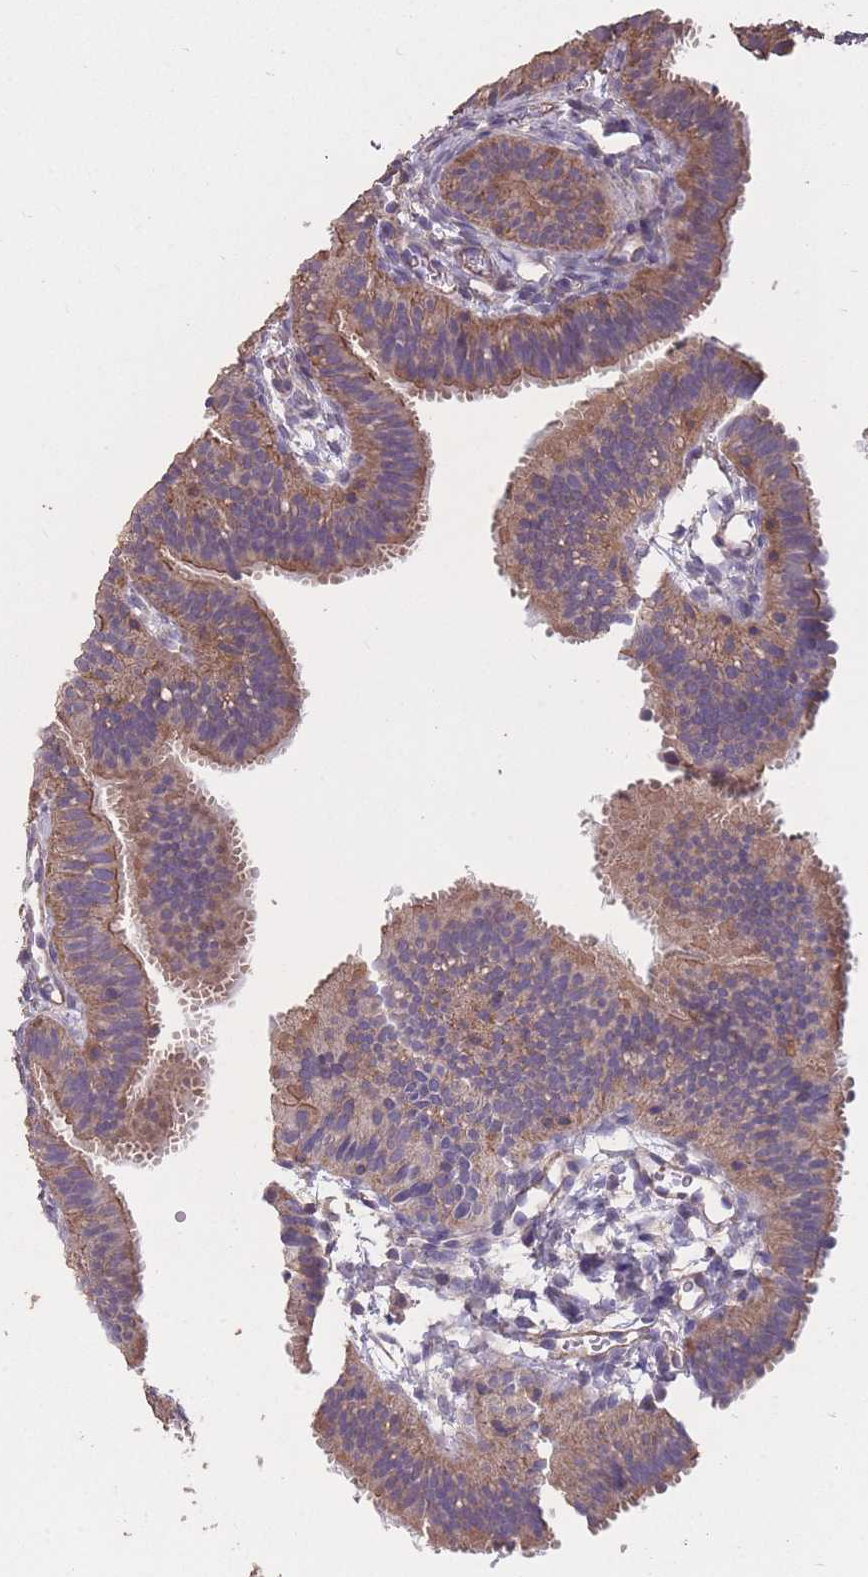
{"staining": {"intensity": "moderate", "quantity": ">75%", "location": "cytoplasmic/membranous"}, "tissue": "fallopian tube", "cell_type": "Glandular cells", "image_type": "normal", "snomed": [{"axis": "morphology", "description": "Normal tissue, NOS"}, {"axis": "topography", "description": "Fallopian tube"}], "caption": "The histopathology image exhibits immunohistochemical staining of unremarkable fallopian tube. There is moderate cytoplasmic/membranous positivity is appreciated in approximately >75% of glandular cells. (Stains: DAB in brown, nuclei in blue, Microscopy: brightfield microscopy at high magnification).", "gene": "NUDT21", "patient": {"sex": "female", "age": 35}}